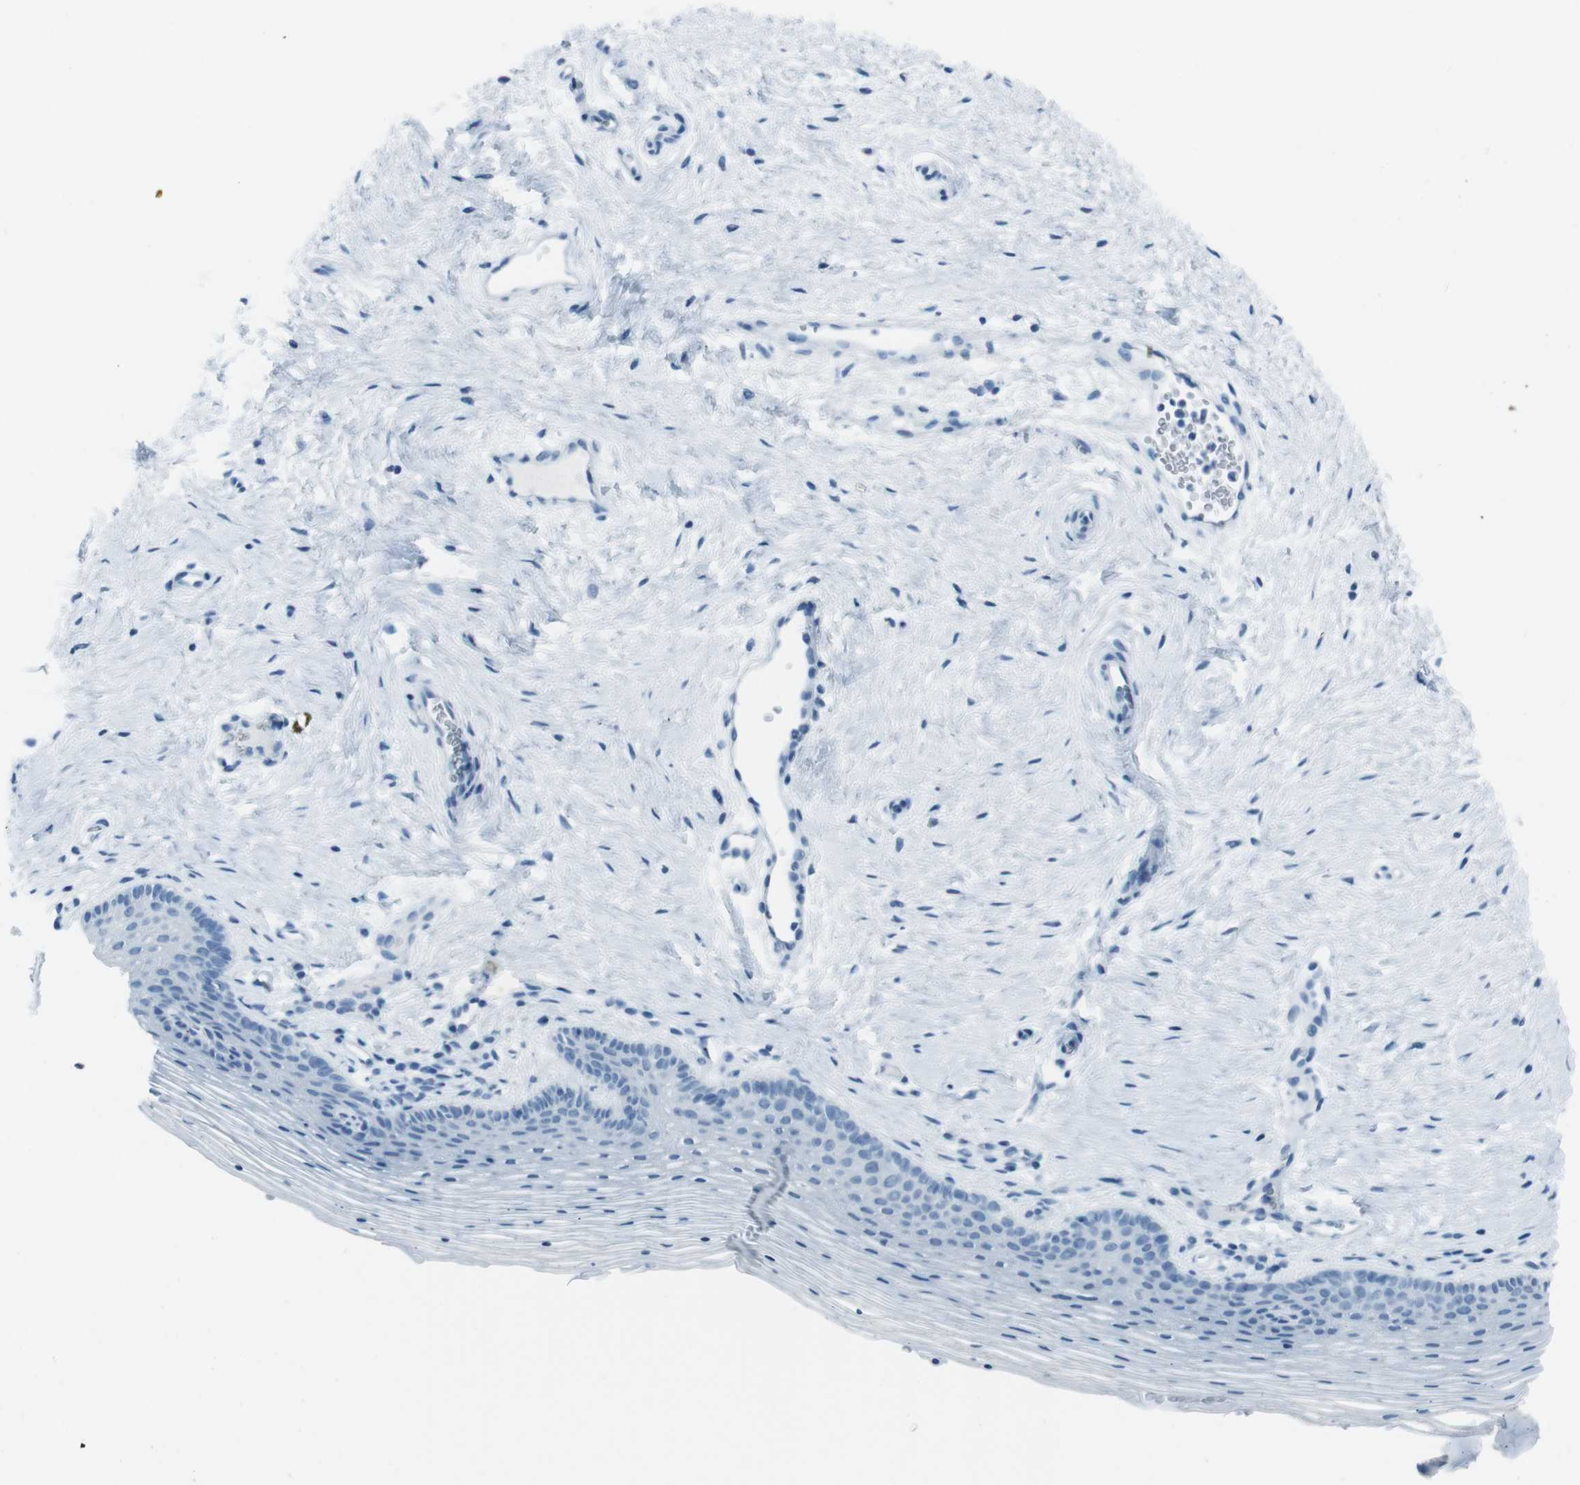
{"staining": {"intensity": "negative", "quantity": "none", "location": "none"}, "tissue": "vagina", "cell_type": "Squamous epithelial cells", "image_type": "normal", "snomed": [{"axis": "morphology", "description": "Normal tissue, NOS"}, {"axis": "topography", "description": "Vagina"}], "caption": "Human vagina stained for a protein using IHC shows no positivity in squamous epithelial cells.", "gene": "TMEM207", "patient": {"sex": "female", "age": 32}}